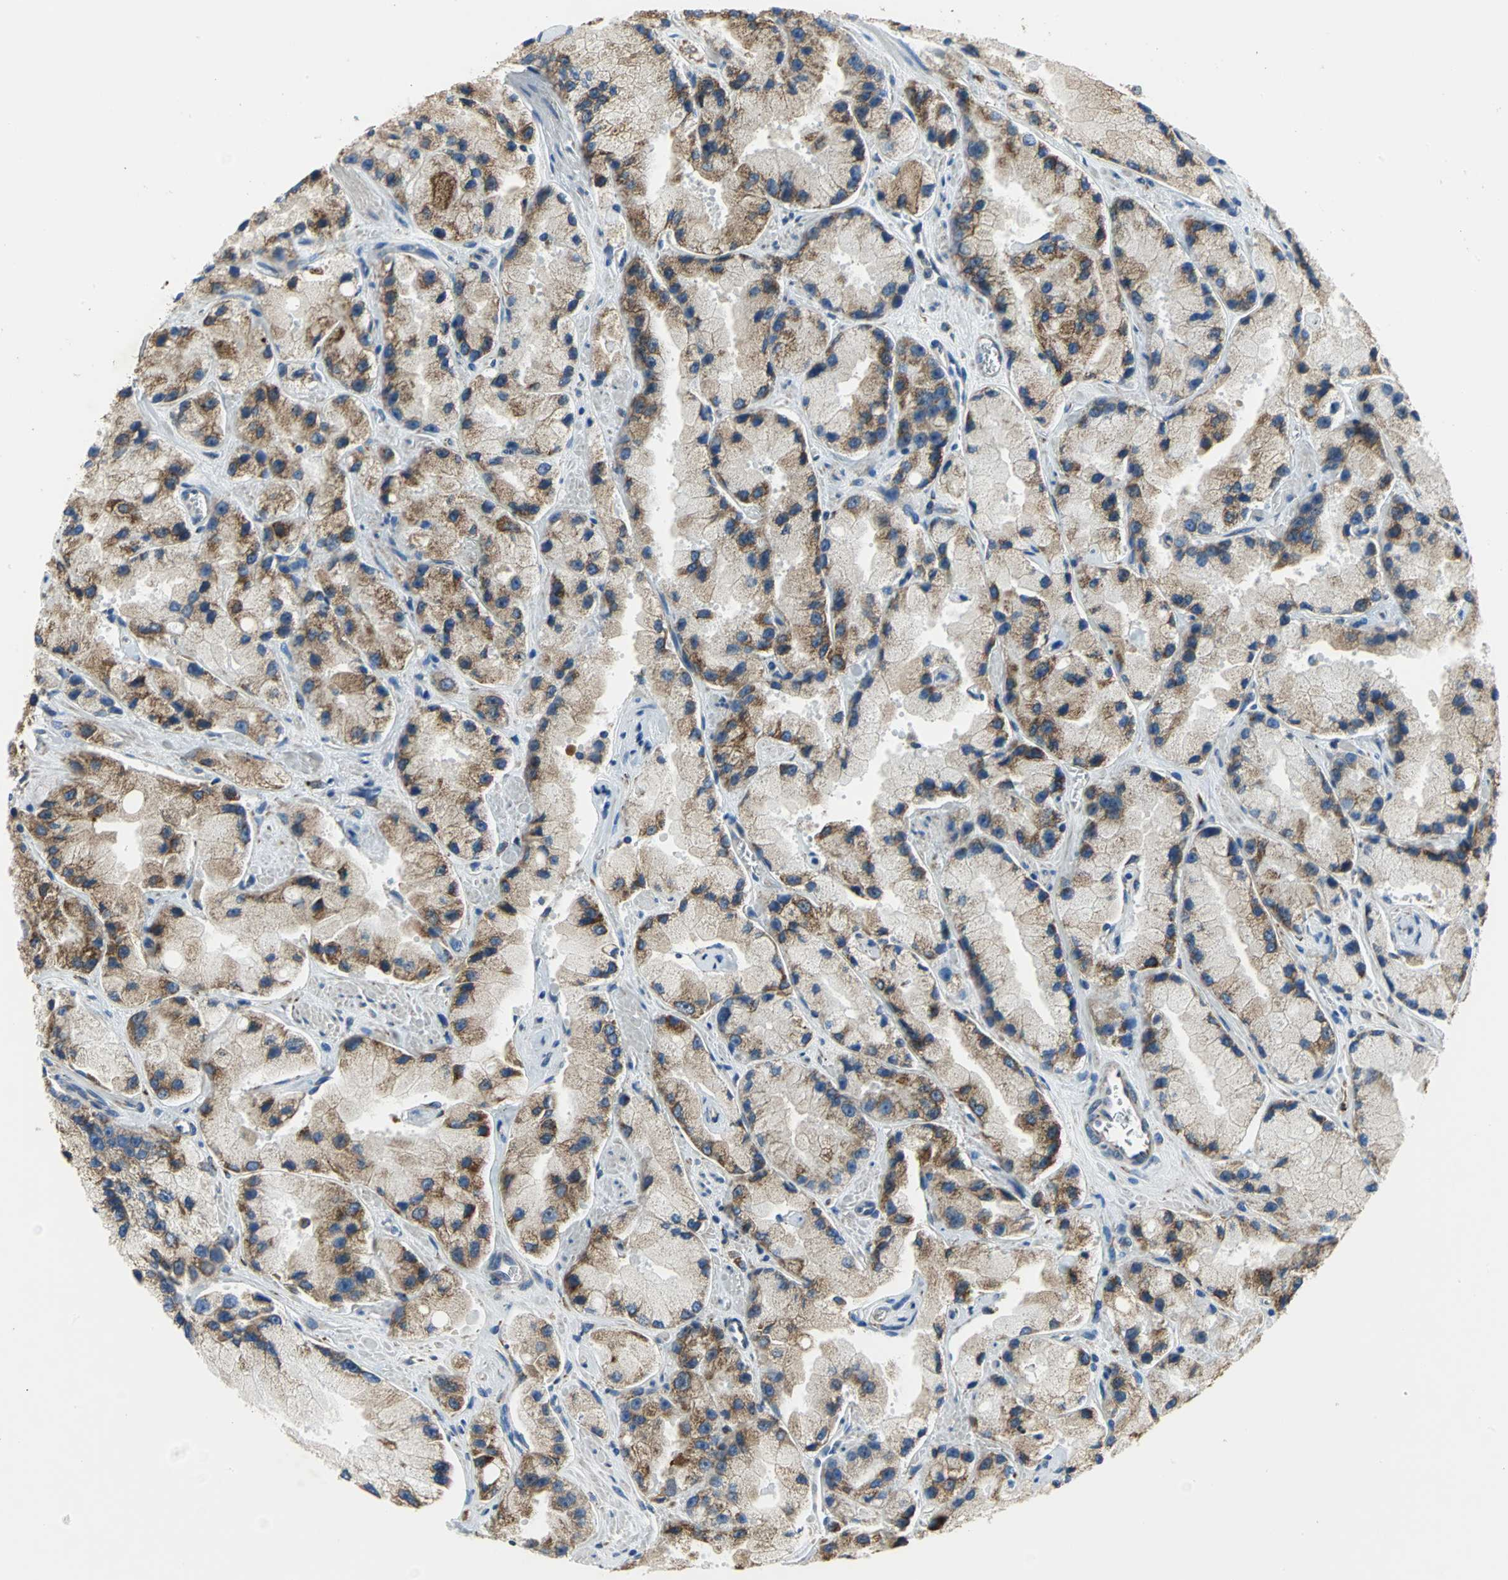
{"staining": {"intensity": "strong", "quantity": ">75%", "location": "cytoplasmic/membranous"}, "tissue": "prostate cancer", "cell_type": "Tumor cells", "image_type": "cancer", "snomed": [{"axis": "morphology", "description": "Adenocarcinoma, High grade"}, {"axis": "topography", "description": "Prostate"}], "caption": "About >75% of tumor cells in prostate cancer show strong cytoplasmic/membranous protein expression as visualized by brown immunohistochemical staining.", "gene": "TULP4", "patient": {"sex": "male", "age": 58}}